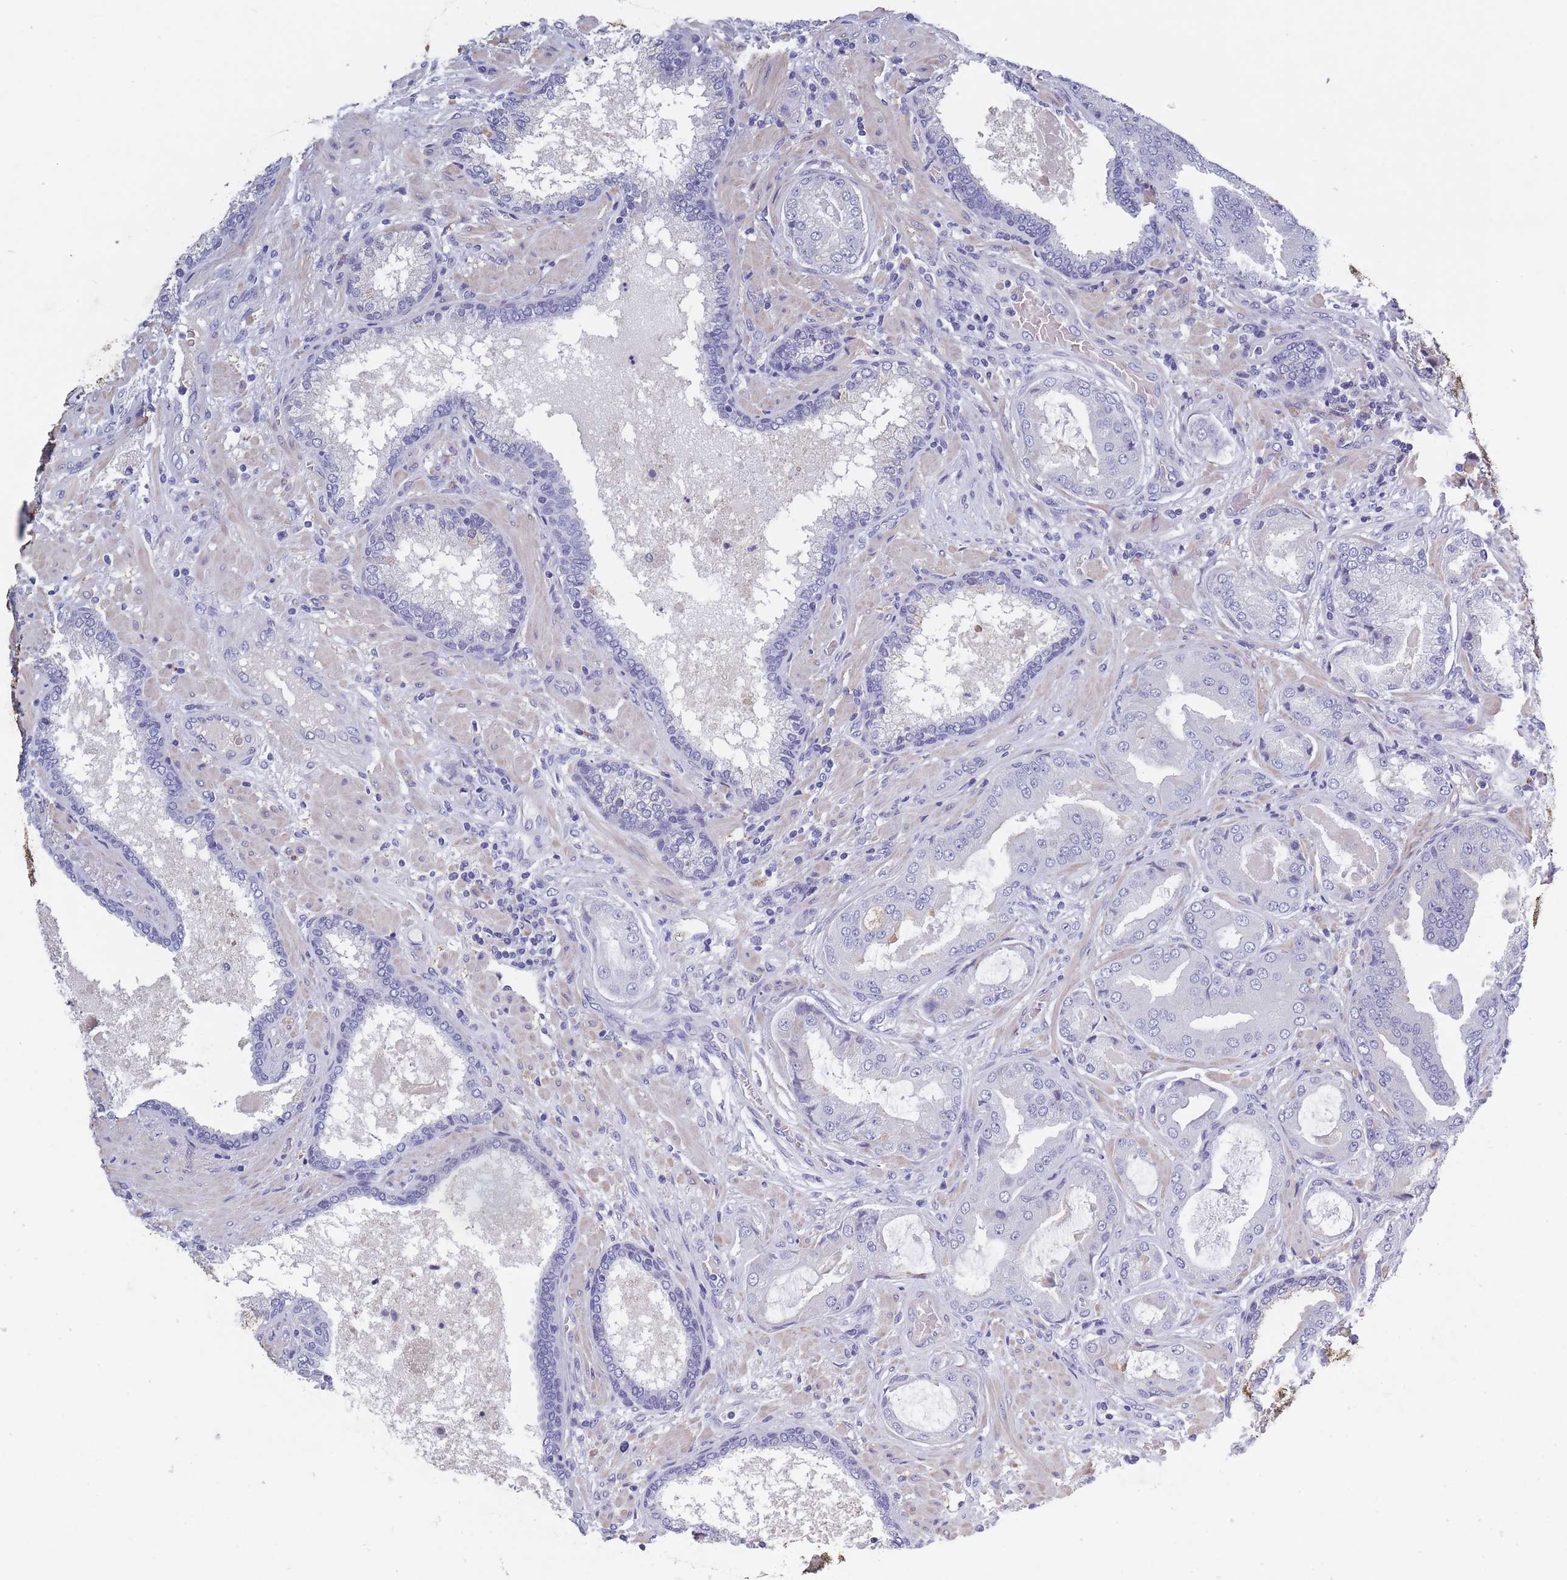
{"staining": {"intensity": "negative", "quantity": "none", "location": "none"}, "tissue": "prostate cancer", "cell_type": "Tumor cells", "image_type": "cancer", "snomed": [{"axis": "morphology", "description": "Adenocarcinoma, High grade"}, {"axis": "topography", "description": "Prostate"}], "caption": "Adenocarcinoma (high-grade) (prostate) was stained to show a protein in brown. There is no significant positivity in tumor cells.", "gene": "OR4C5", "patient": {"sex": "male", "age": 68}}